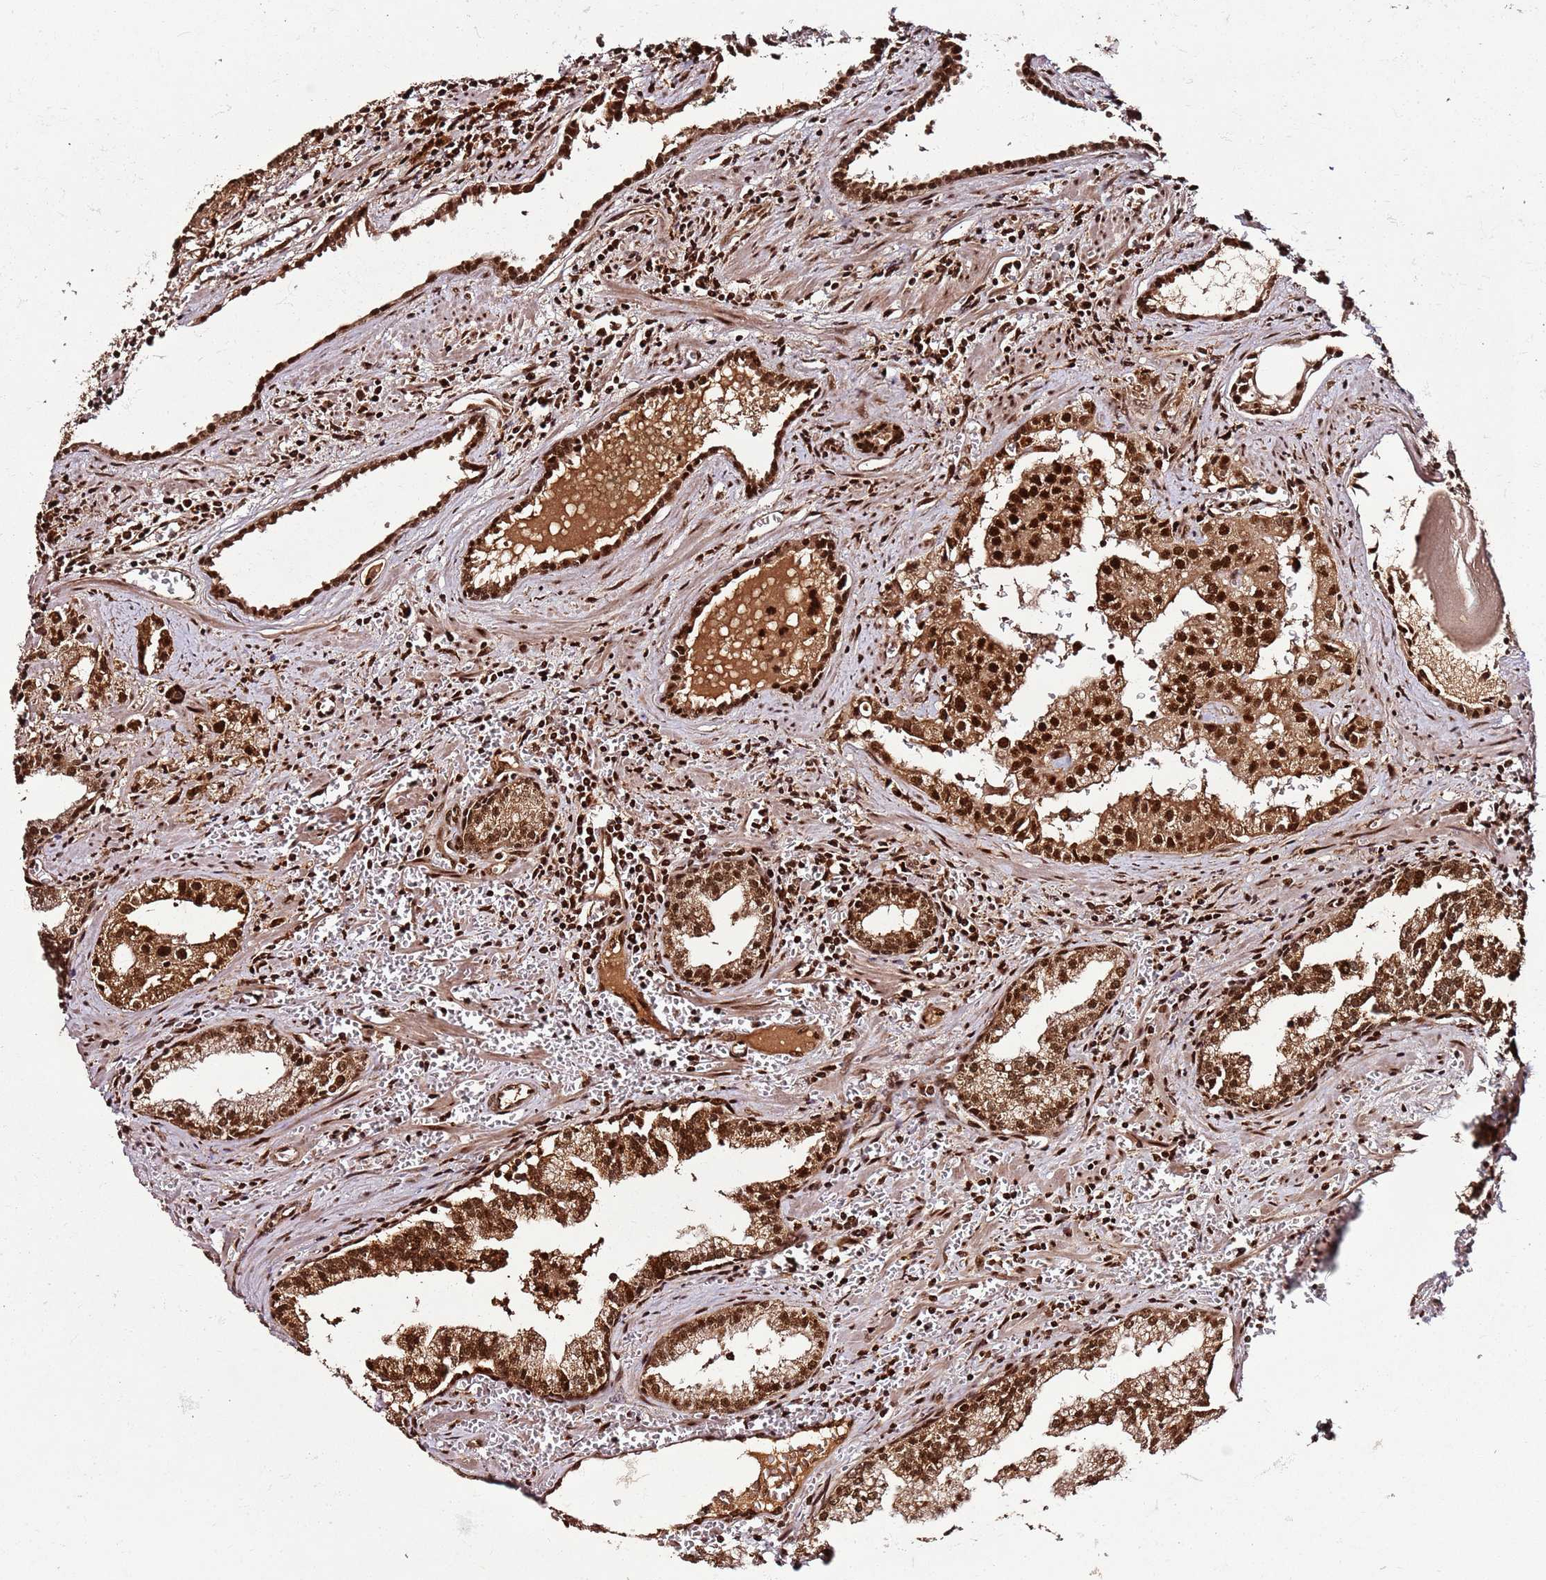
{"staining": {"intensity": "strong", "quantity": ">75%", "location": "cytoplasmic/membranous,nuclear"}, "tissue": "prostate cancer", "cell_type": "Tumor cells", "image_type": "cancer", "snomed": [{"axis": "morphology", "description": "Adenocarcinoma, High grade"}, {"axis": "topography", "description": "Prostate"}], "caption": "Strong cytoplasmic/membranous and nuclear protein expression is seen in approximately >75% of tumor cells in prostate cancer (high-grade adenocarcinoma).", "gene": "XRN2", "patient": {"sex": "male", "age": 68}}